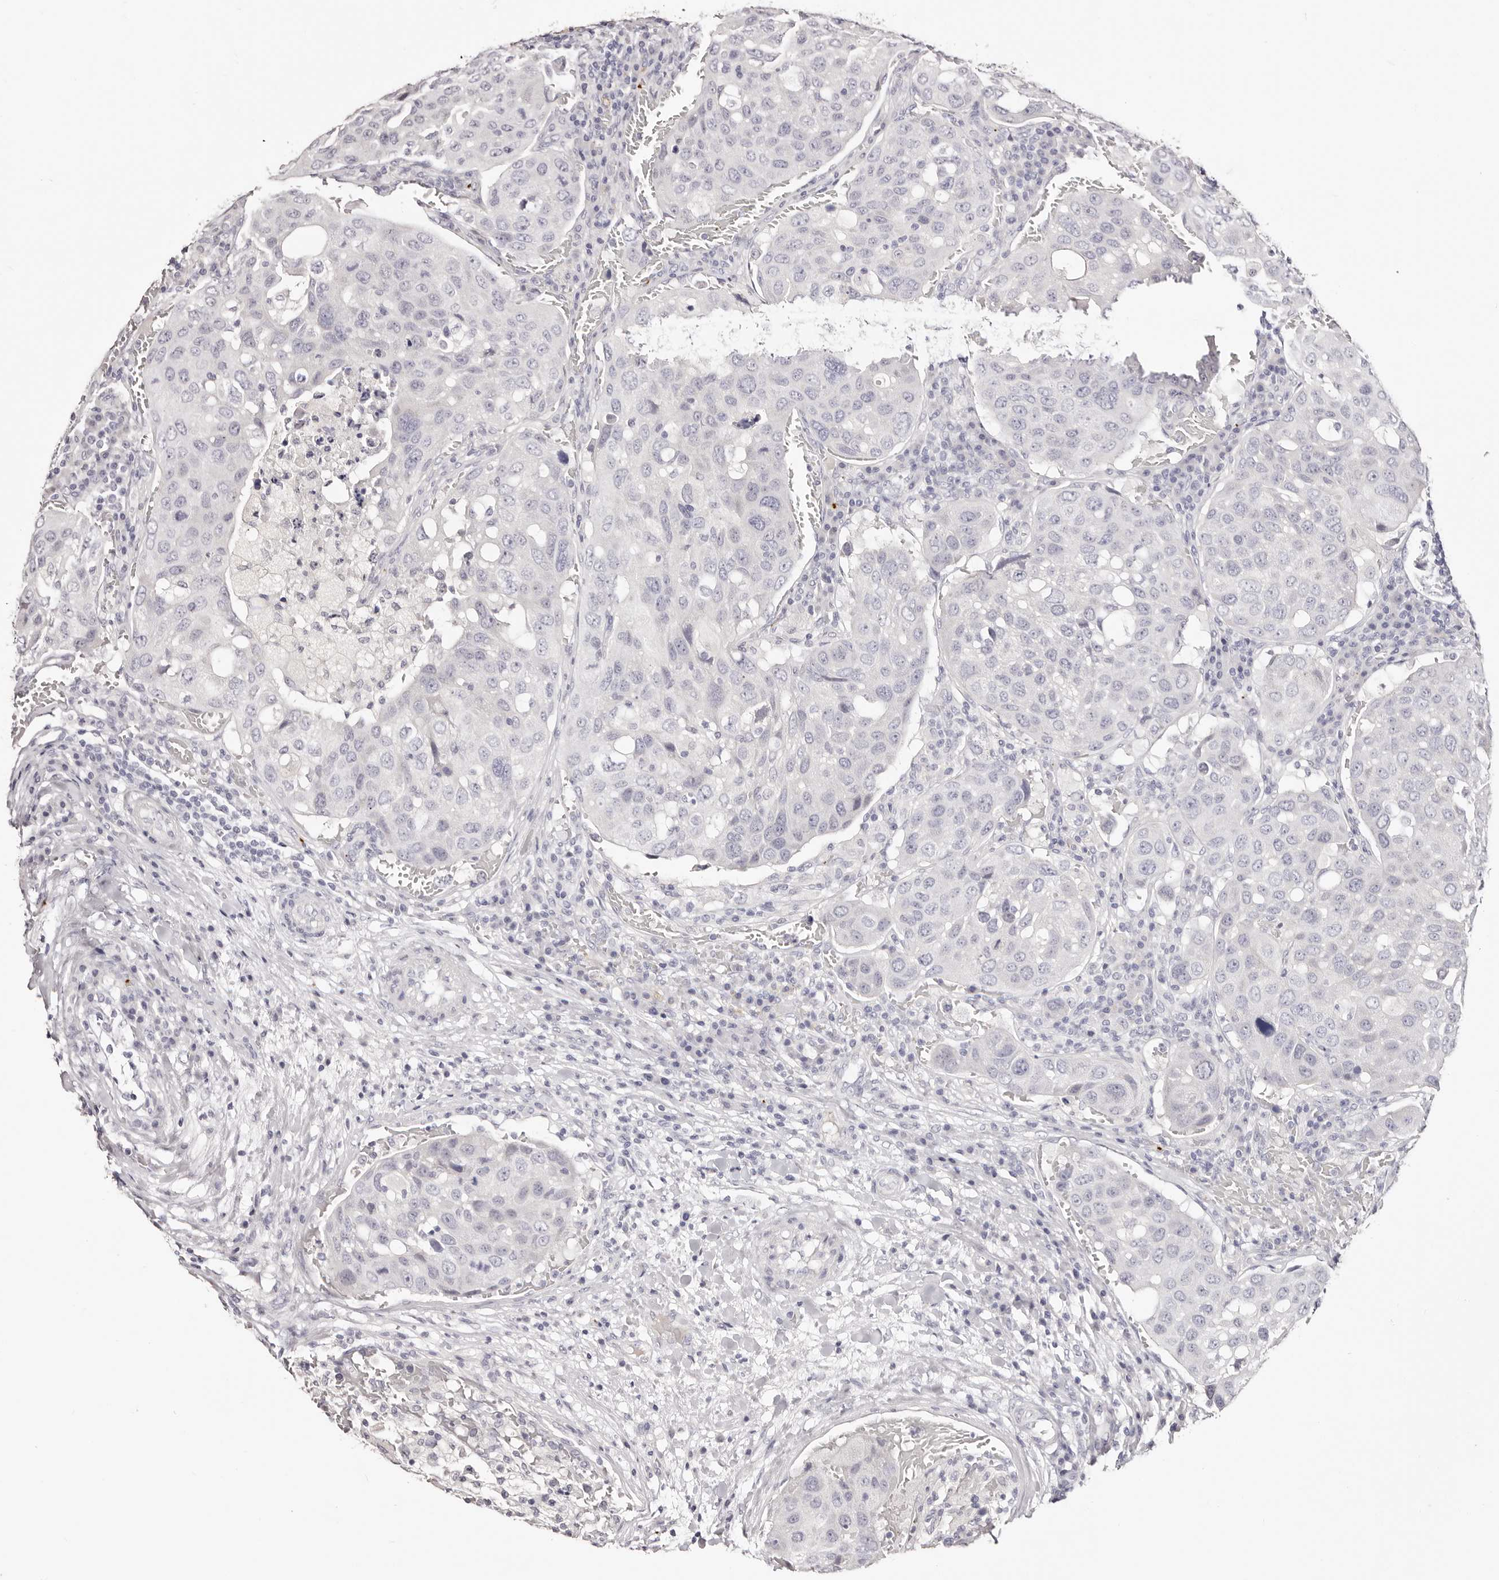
{"staining": {"intensity": "negative", "quantity": "none", "location": "none"}, "tissue": "urothelial cancer", "cell_type": "Tumor cells", "image_type": "cancer", "snomed": [{"axis": "morphology", "description": "Urothelial carcinoma, High grade"}, {"axis": "topography", "description": "Lymph node"}, {"axis": "topography", "description": "Urinary bladder"}], "caption": "High power microscopy histopathology image of an immunohistochemistry micrograph of urothelial carcinoma (high-grade), revealing no significant expression in tumor cells.", "gene": "PF4", "patient": {"sex": "male", "age": 51}}